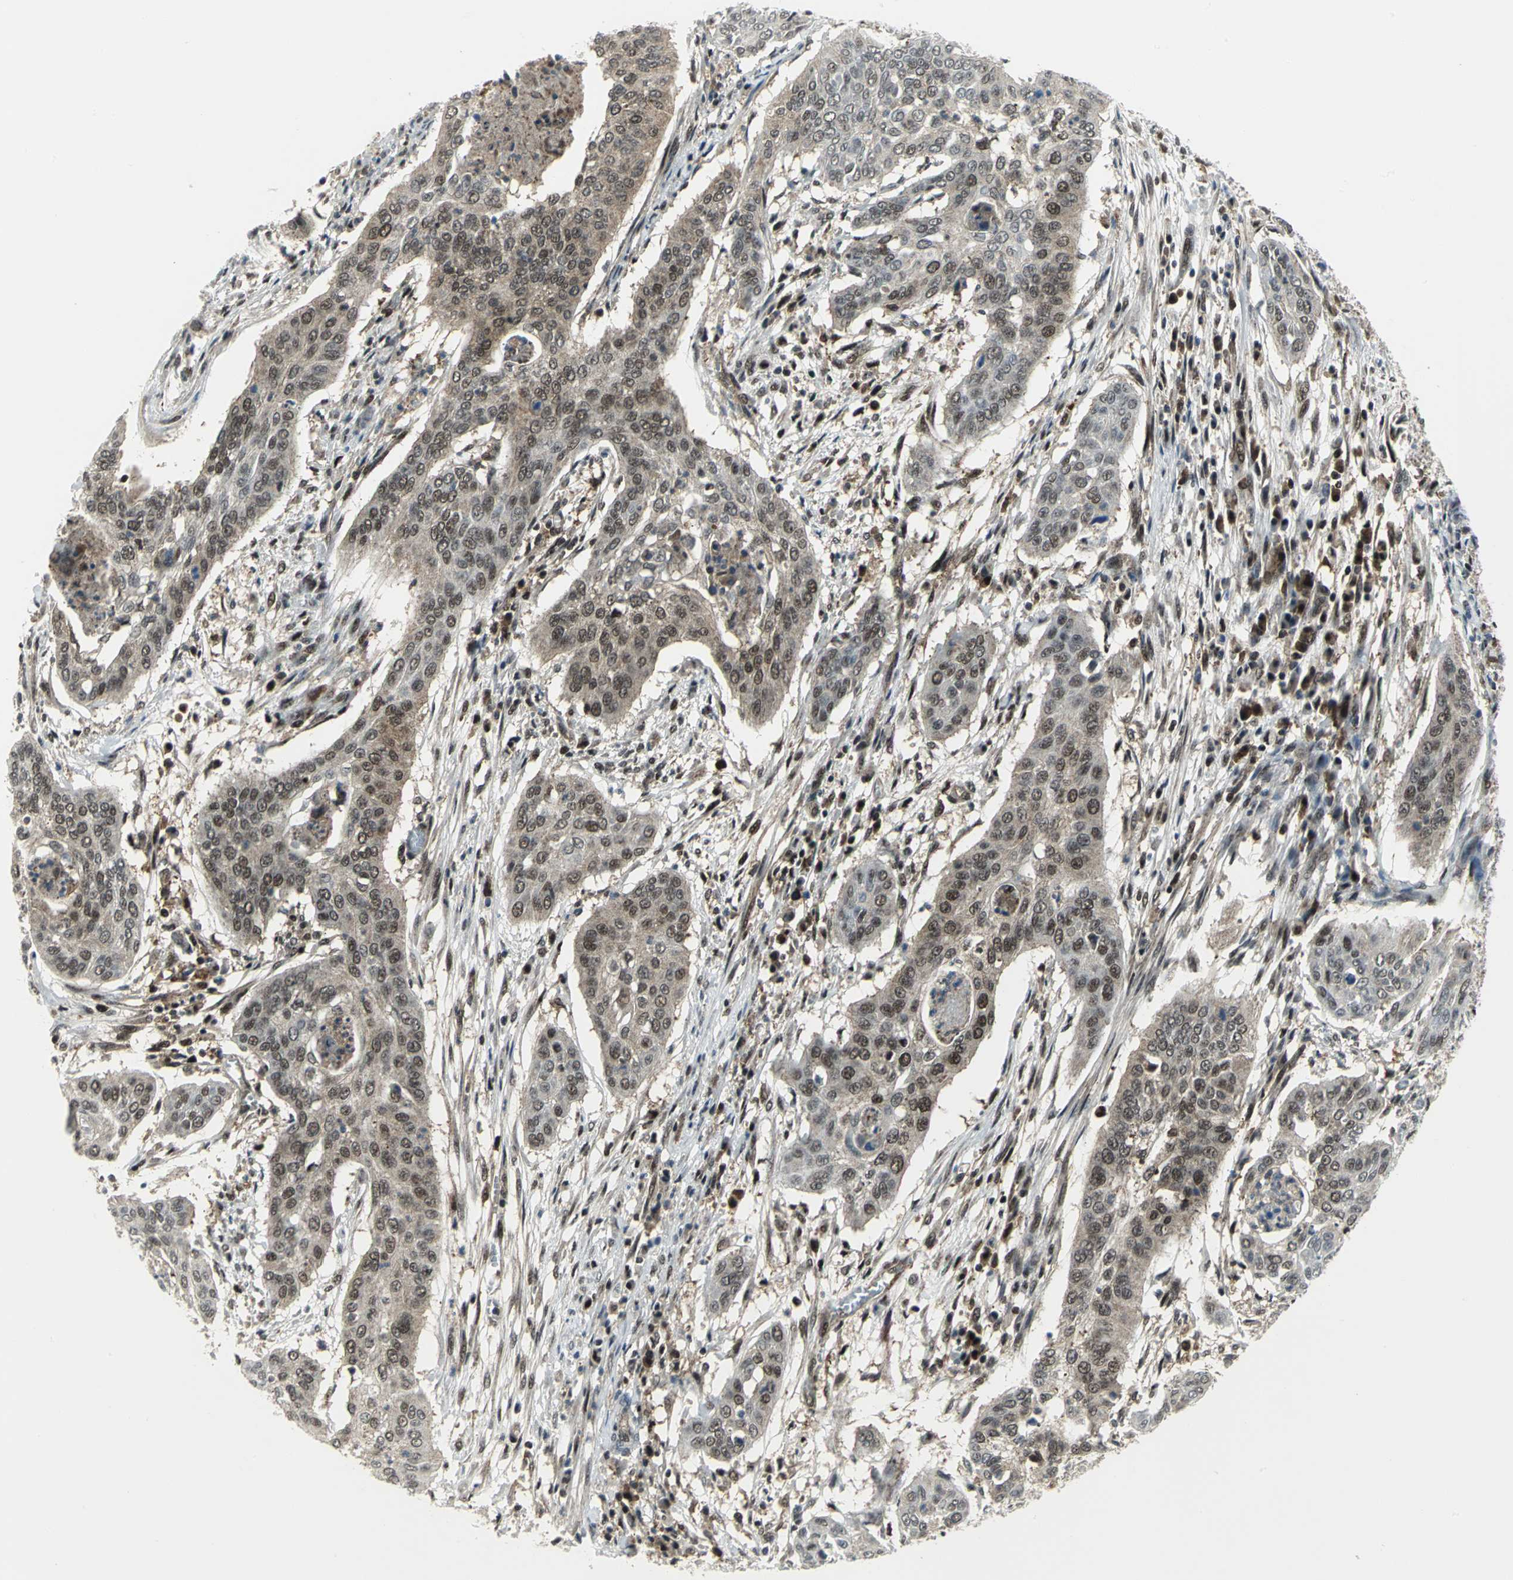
{"staining": {"intensity": "moderate", "quantity": "25%-75%", "location": "nuclear"}, "tissue": "cervical cancer", "cell_type": "Tumor cells", "image_type": "cancer", "snomed": [{"axis": "morphology", "description": "Squamous cell carcinoma, NOS"}, {"axis": "topography", "description": "Cervix"}], "caption": "Cervical cancer (squamous cell carcinoma) tissue reveals moderate nuclear staining in about 25%-75% of tumor cells, visualized by immunohistochemistry. The staining was performed using DAB (3,3'-diaminobenzidine), with brown indicating positive protein expression. Nuclei are stained blue with hematoxylin.", "gene": "PSMA4", "patient": {"sex": "female", "age": 39}}